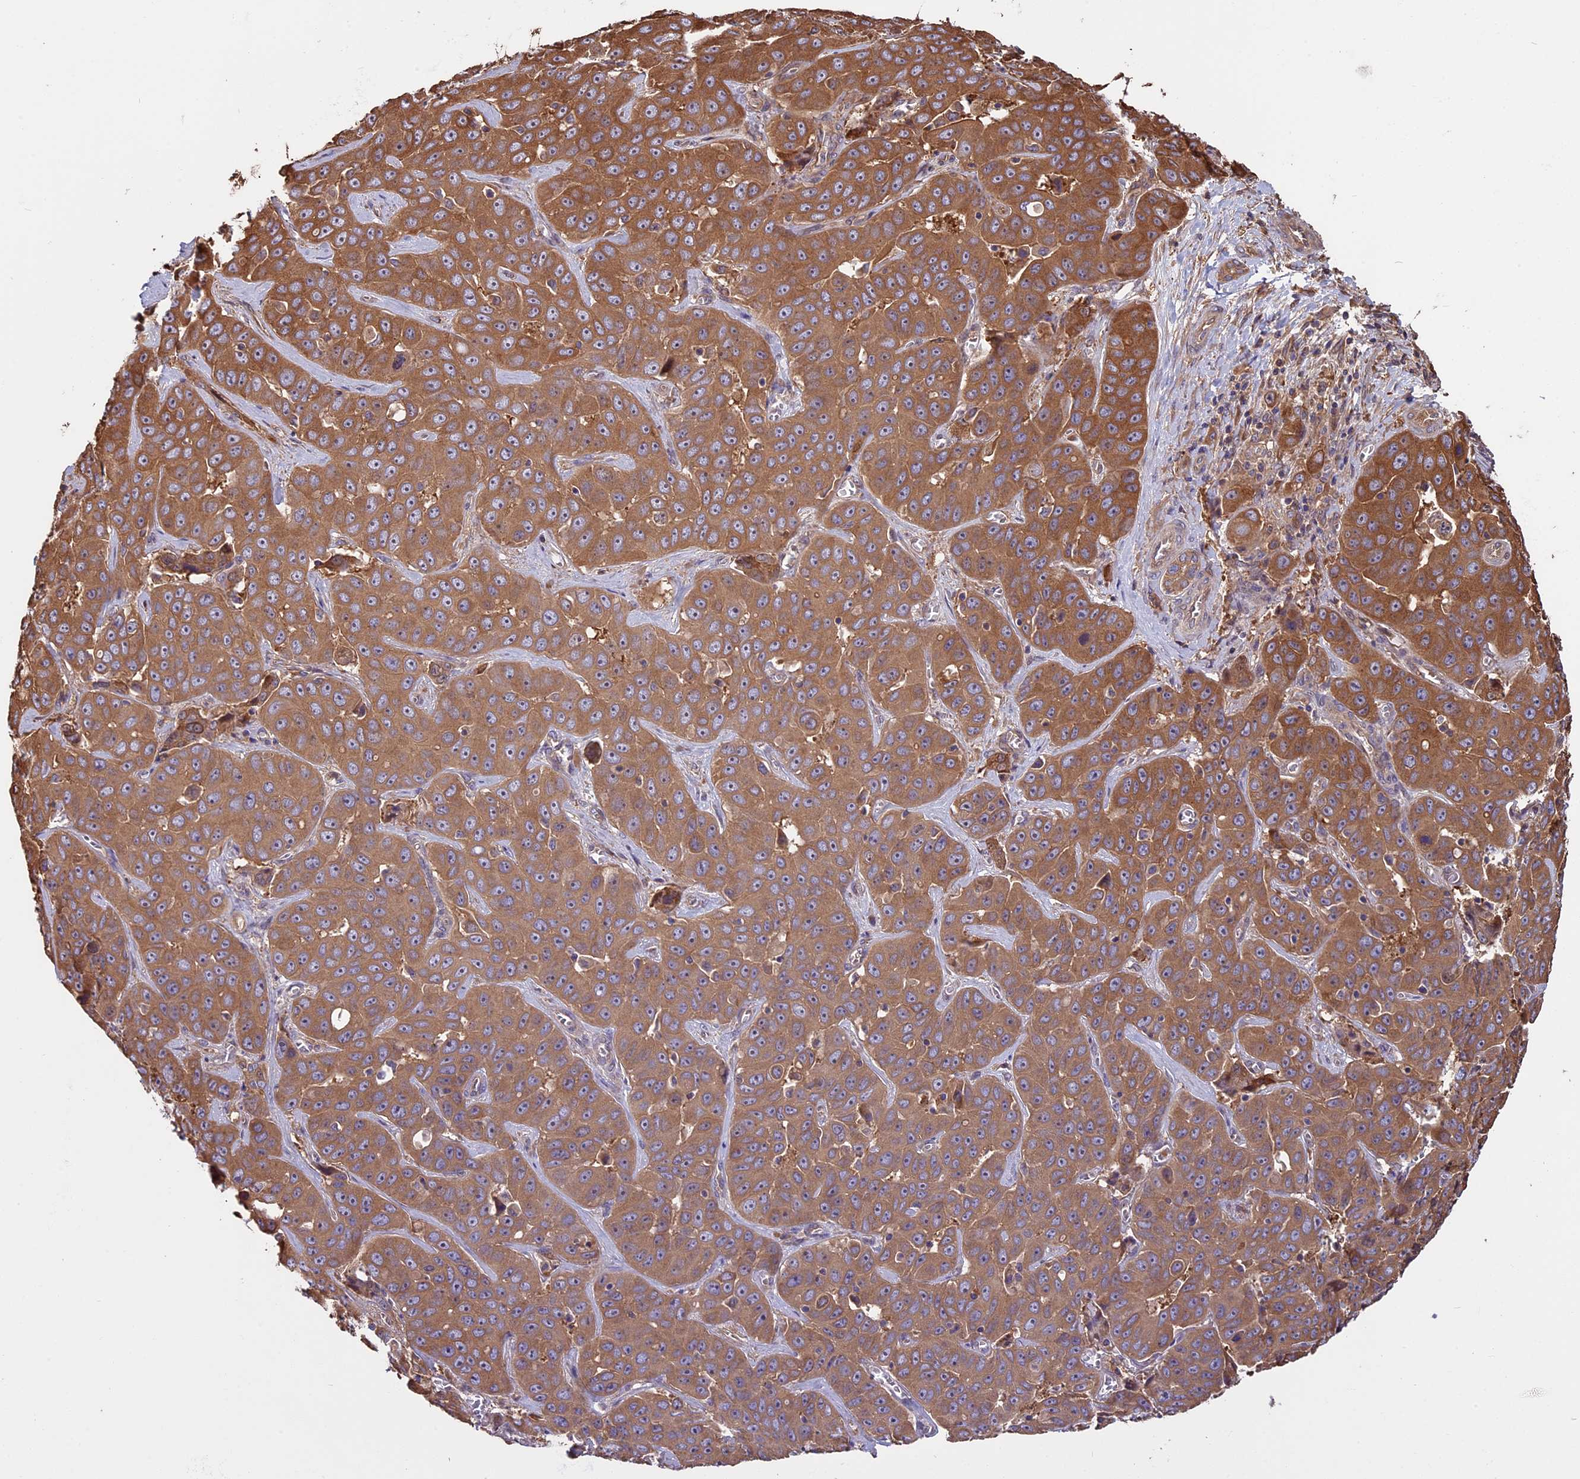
{"staining": {"intensity": "moderate", "quantity": ">75%", "location": "cytoplasmic/membranous"}, "tissue": "liver cancer", "cell_type": "Tumor cells", "image_type": "cancer", "snomed": [{"axis": "morphology", "description": "Cholangiocarcinoma"}, {"axis": "topography", "description": "Liver"}], "caption": "Cholangiocarcinoma (liver) was stained to show a protein in brown. There is medium levels of moderate cytoplasmic/membranous expression in approximately >75% of tumor cells. (DAB IHC, brown staining for protein, blue staining for nuclei).", "gene": "VWA3A", "patient": {"sex": "female", "age": 52}}